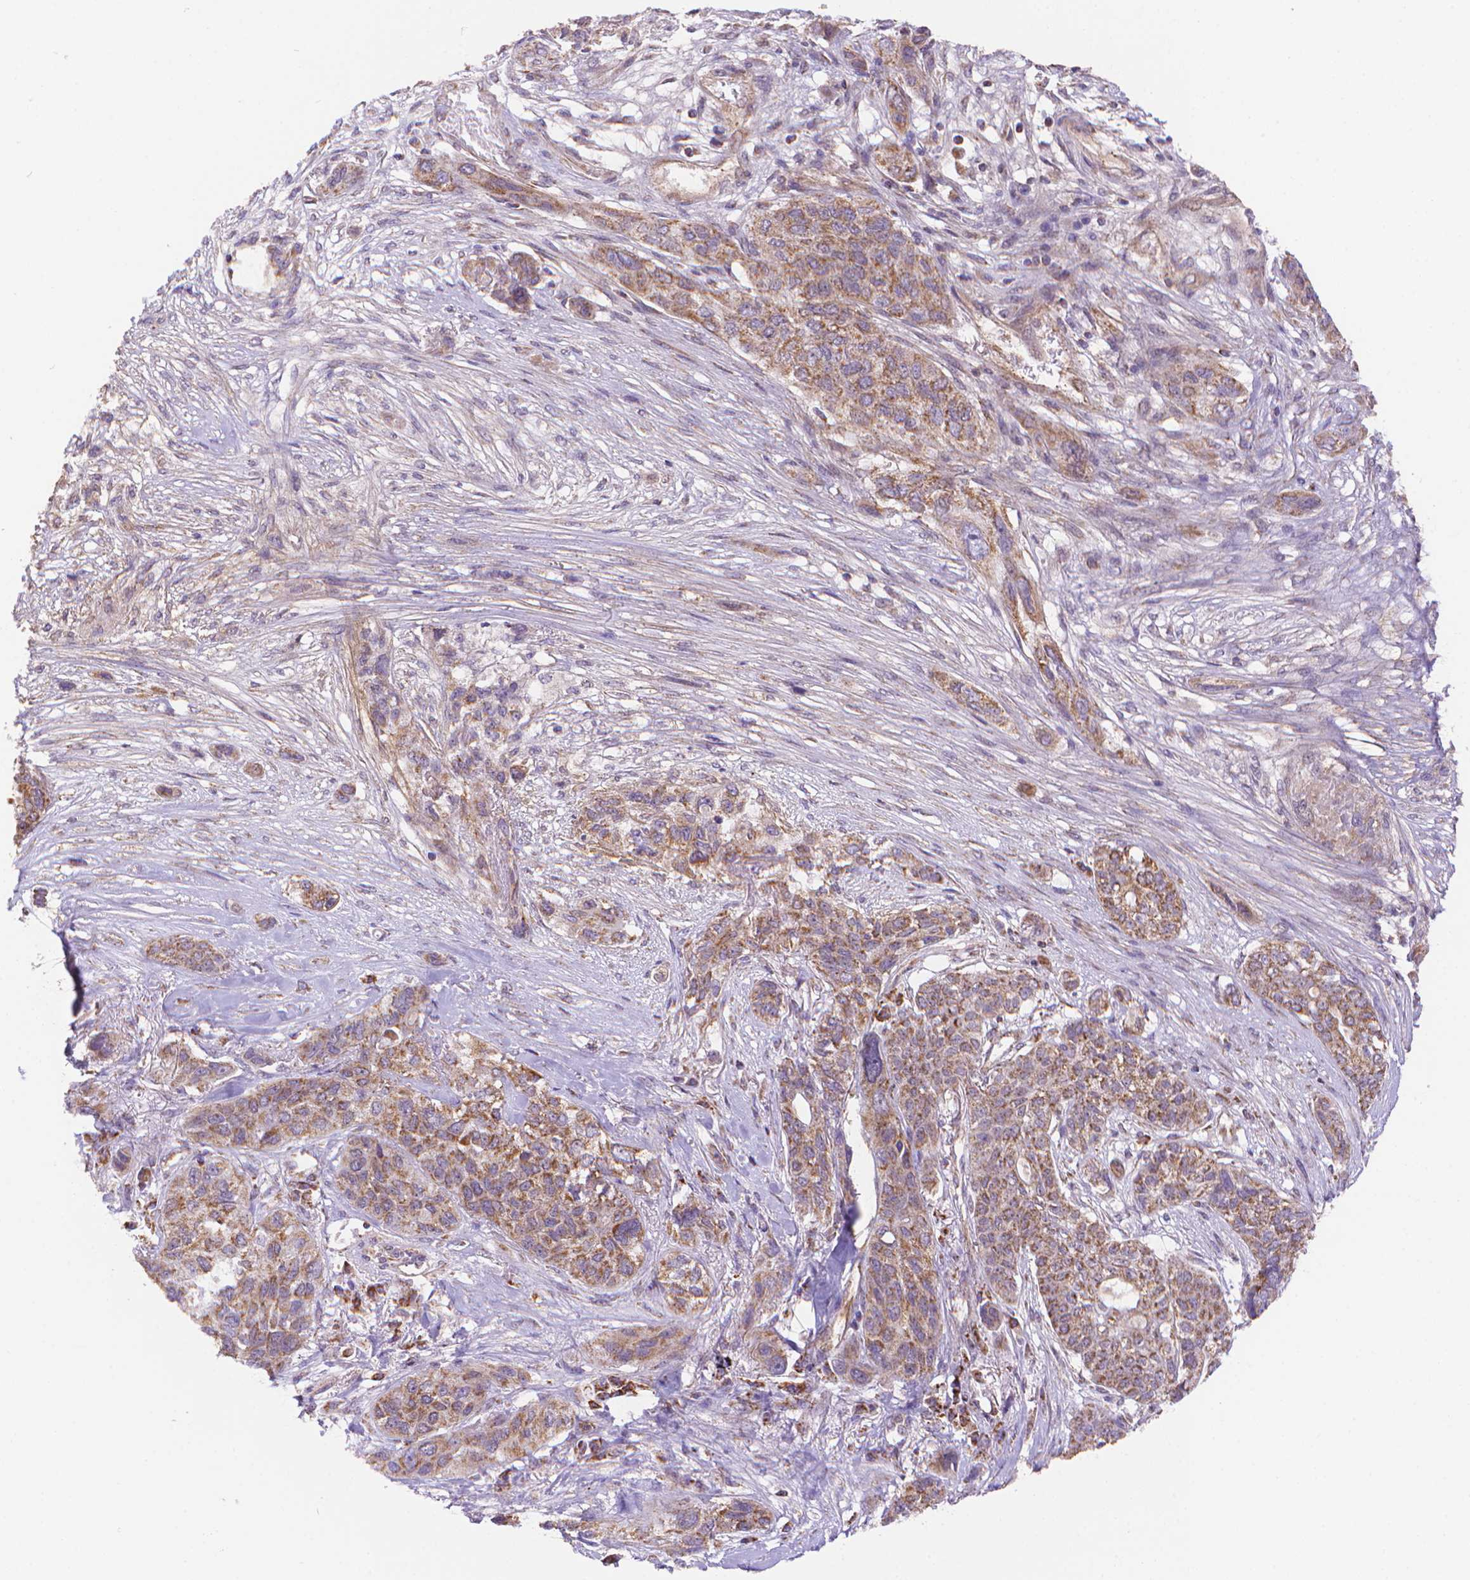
{"staining": {"intensity": "moderate", "quantity": ">75%", "location": "cytoplasmic/membranous"}, "tissue": "lung cancer", "cell_type": "Tumor cells", "image_type": "cancer", "snomed": [{"axis": "morphology", "description": "Squamous cell carcinoma, NOS"}, {"axis": "topography", "description": "Lung"}], "caption": "A micrograph showing moderate cytoplasmic/membranous staining in approximately >75% of tumor cells in lung squamous cell carcinoma, as visualized by brown immunohistochemical staining.", "gene": "CYYR1", "patient": {"sex": "female", "age": 70}}